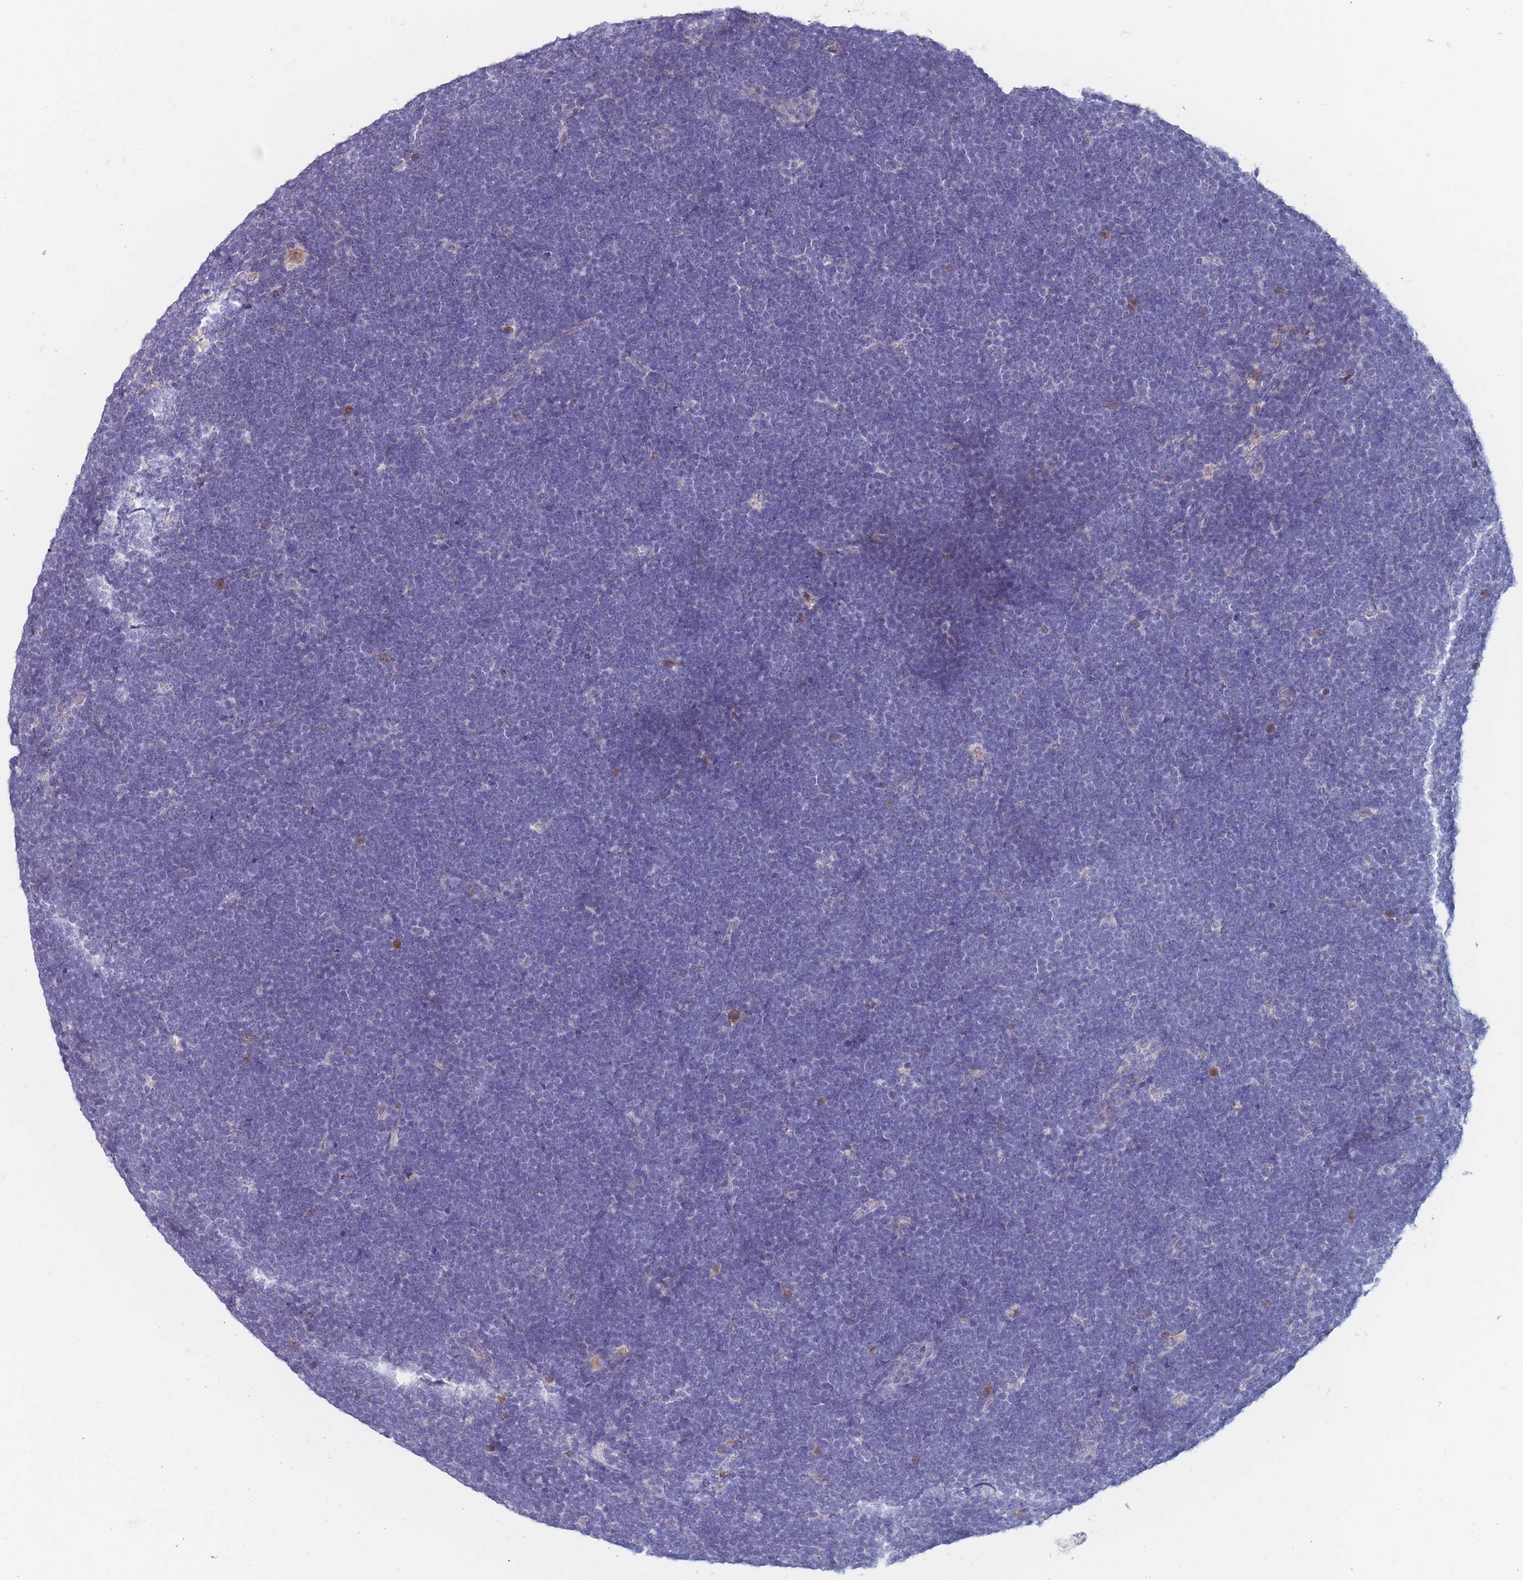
{"staining": {"intensity": "negative", "quantity": "none", "location": "none"}, "tissue": "lymphoma", "cell_type": "Tumor cells", "image_type": "cancer", "snomed": [{"axis": "morphology", "description": "Malignant lymphoma, non-Hodgkin's type, High grade"}, {"axis": "topography", "description": "Lymph node"}], "caption": "This is a histopathology image of immunohistochemistry staining of lymphoma, which shows no expression in tumor cells. (Brightfield microscopy of DAB immunohistochemistry at high magnification).", "gene": "TMED10", "patient": {"sex": "male", "age": 13}}